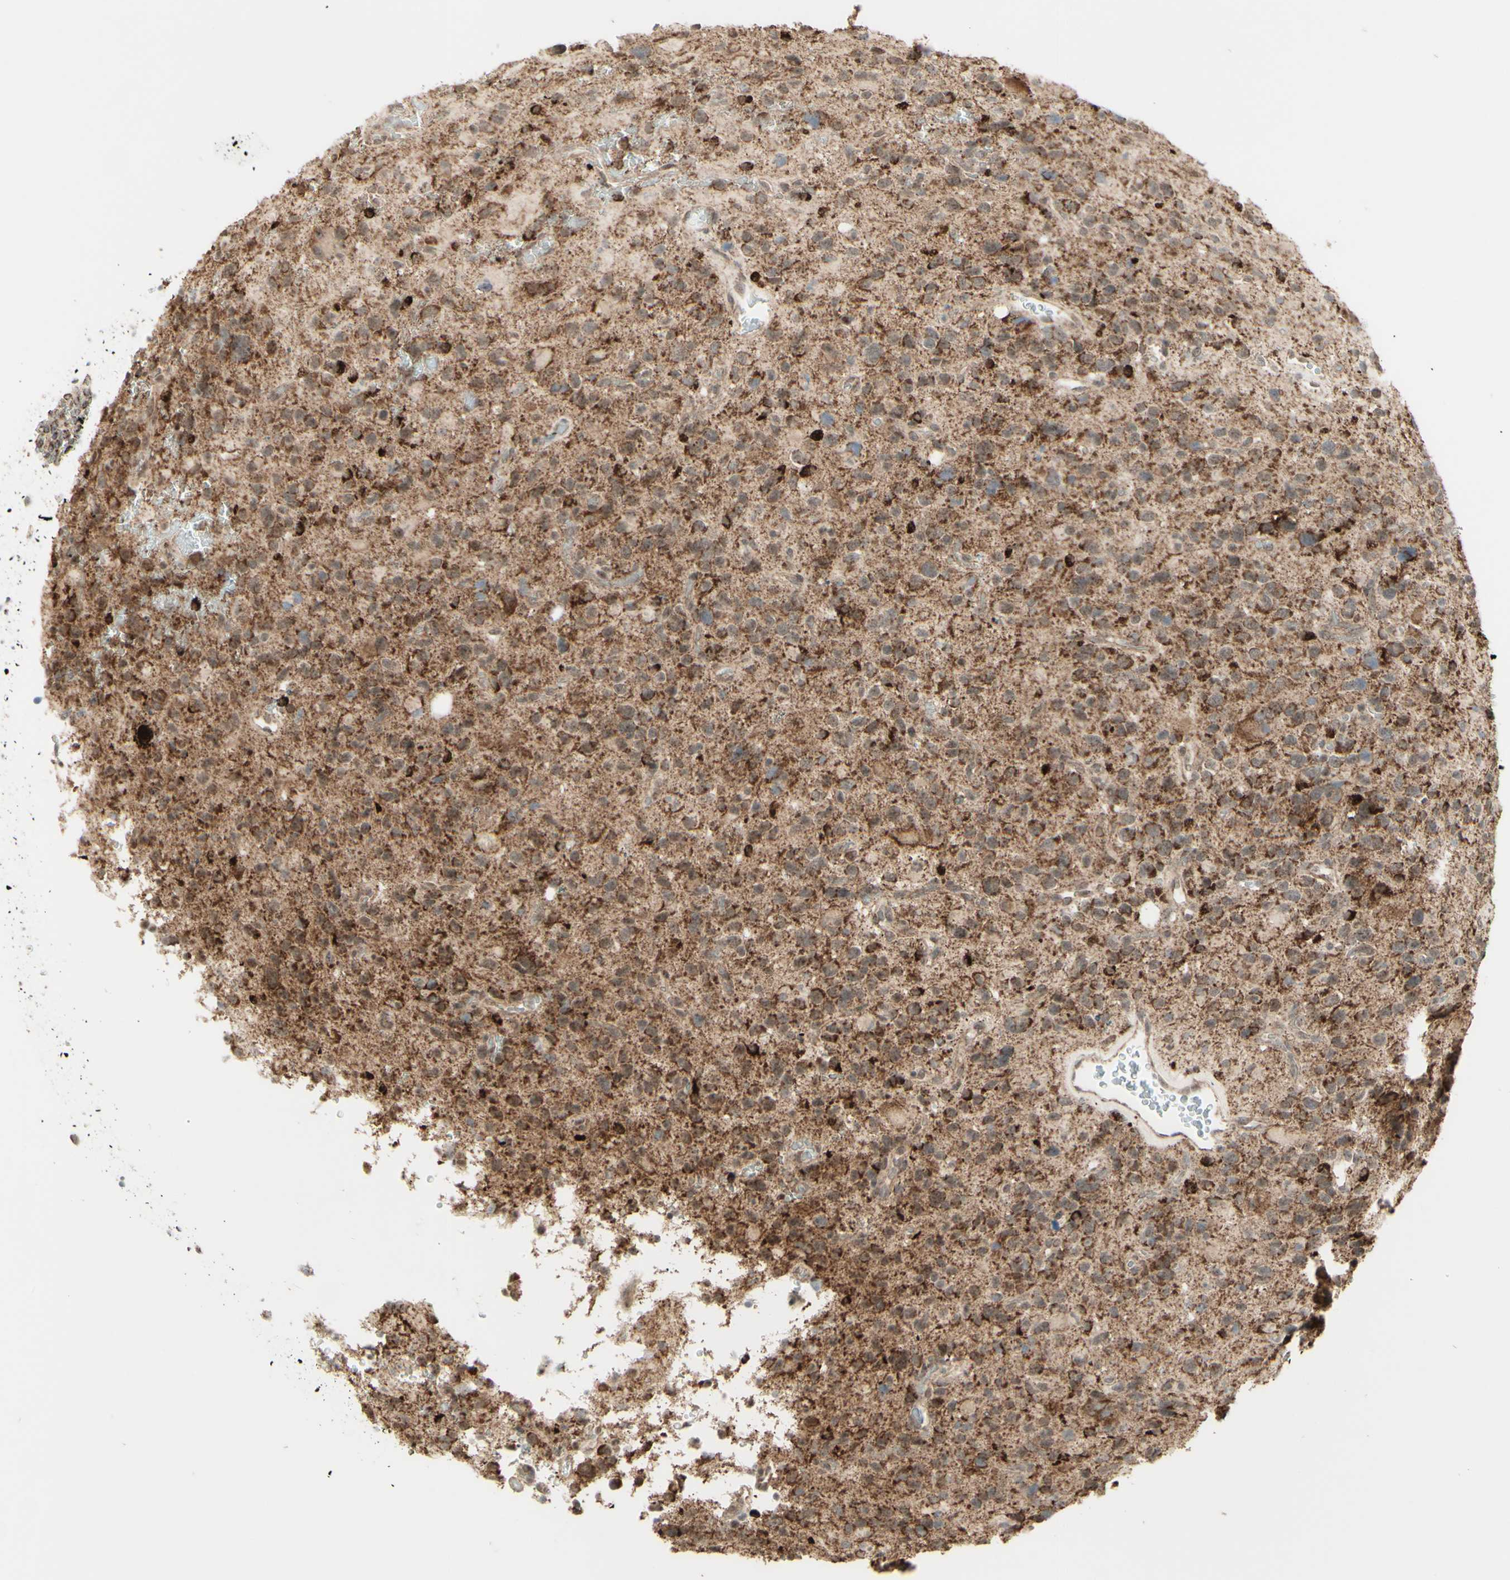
{"staining": {"intensity": "strong", "quantity": ">75%", "location": "cytoplasmic/membranous"}, "tissue": "glioma", "cell_type": "Tumor cells", "image_type": "cancer", "snomed": [{"axis": "morphology", "description": "Glioma, malignant, High grade"}, {"axis": "topography", "description": "Brain"}], "caption": "Strong cytoplasmic/membranous protein staining is identified in approximately >75% of tumor cells in malignant high-grade glioma.", "gene": "DHRS3", "patient": {"sex": "male", "age": 48}}